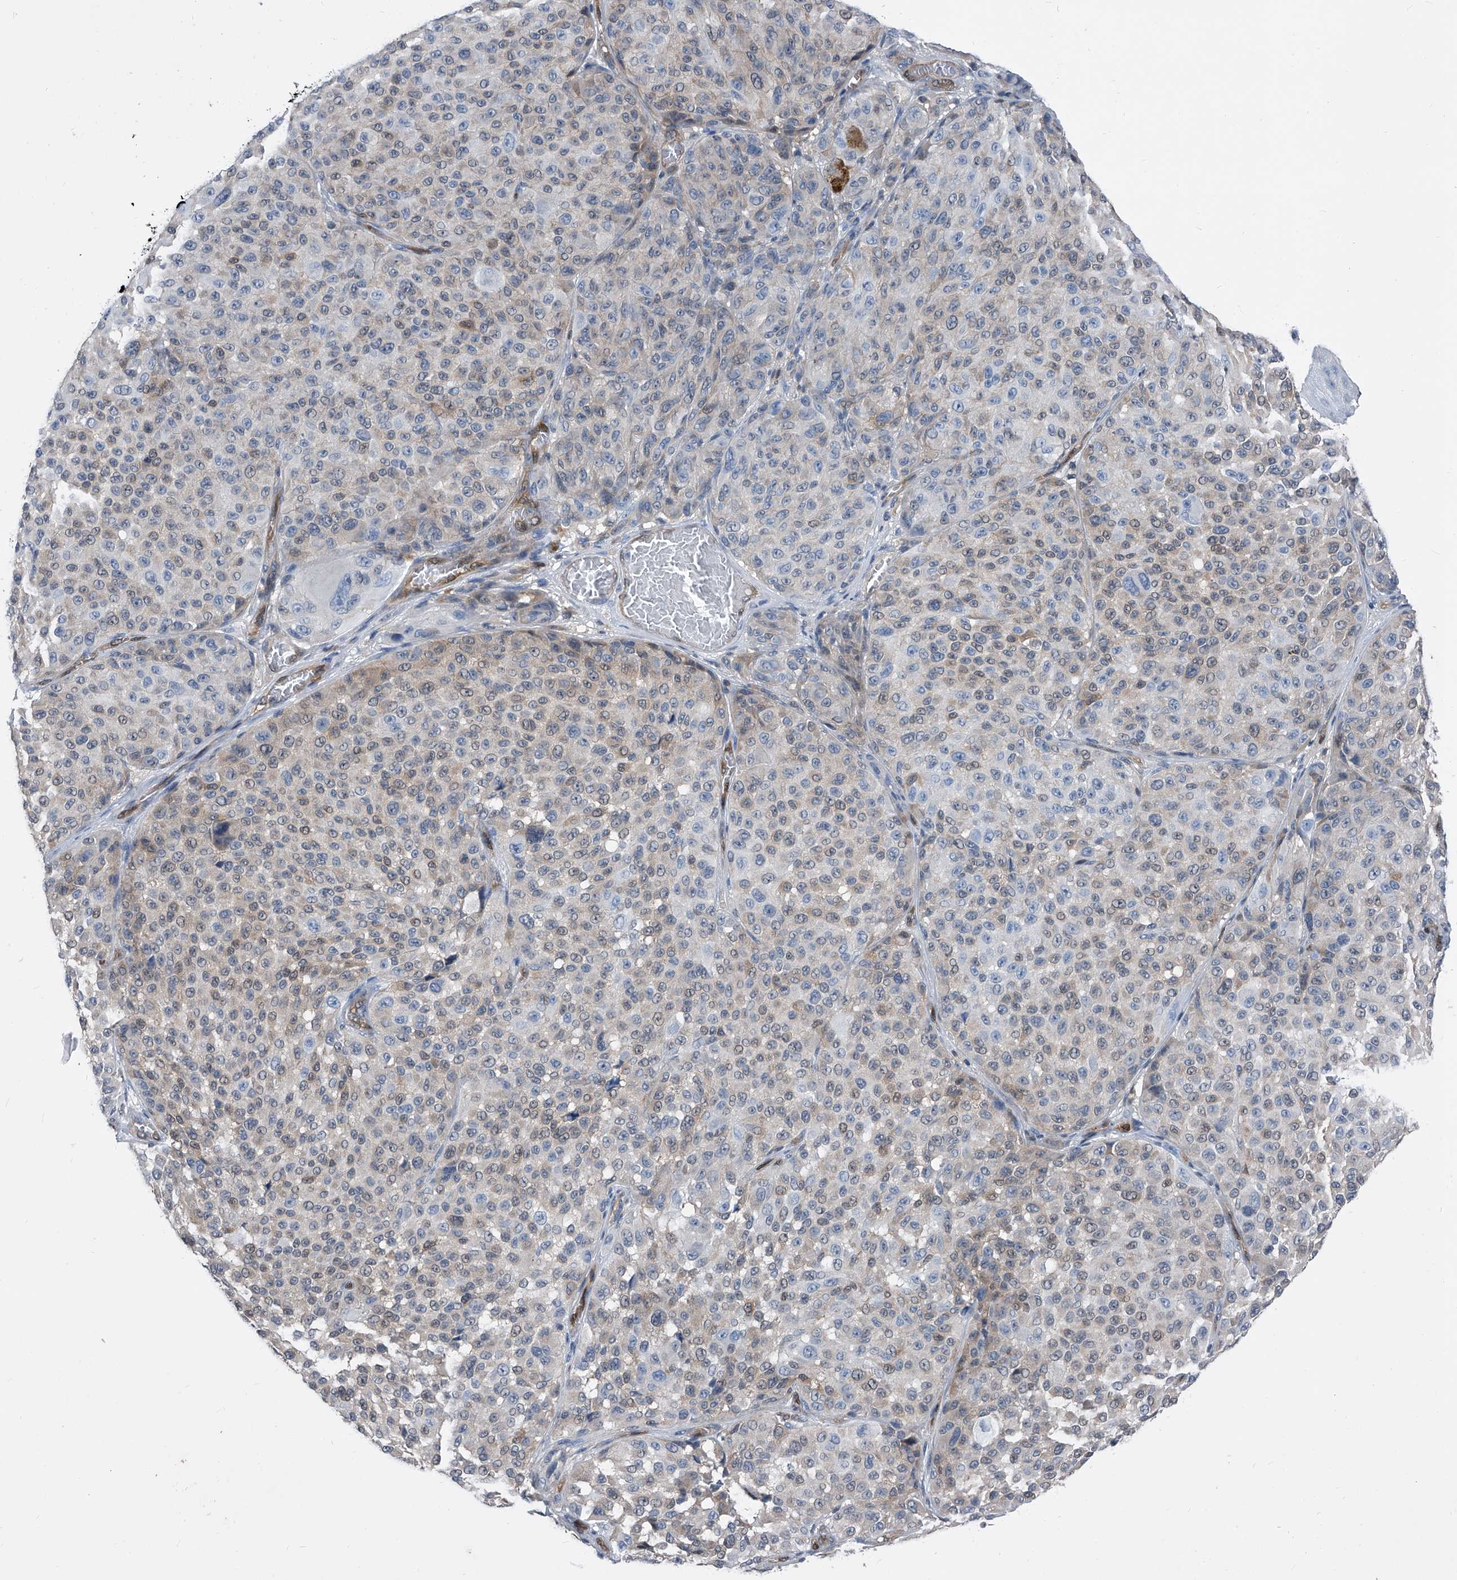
{"staining": {"intensity": "weak", "quantity": "<25%", "location": "cytoplasmic/membranous"}, "tissue": "melanoma", "cell_type": "Tumor cells", "image_type": "cancer", "snomed": [{"axis": "morphology", "description": "Malignant melanoma, NOS"}, {"axis": "topography", "description": "Skin"}], "caption": "Immunohistochemistry (IHC) of human melanoma reveals no staining in tumor cells.", "gene": "MAP2K6", "patient": {"sex": "male", "age": 83}}